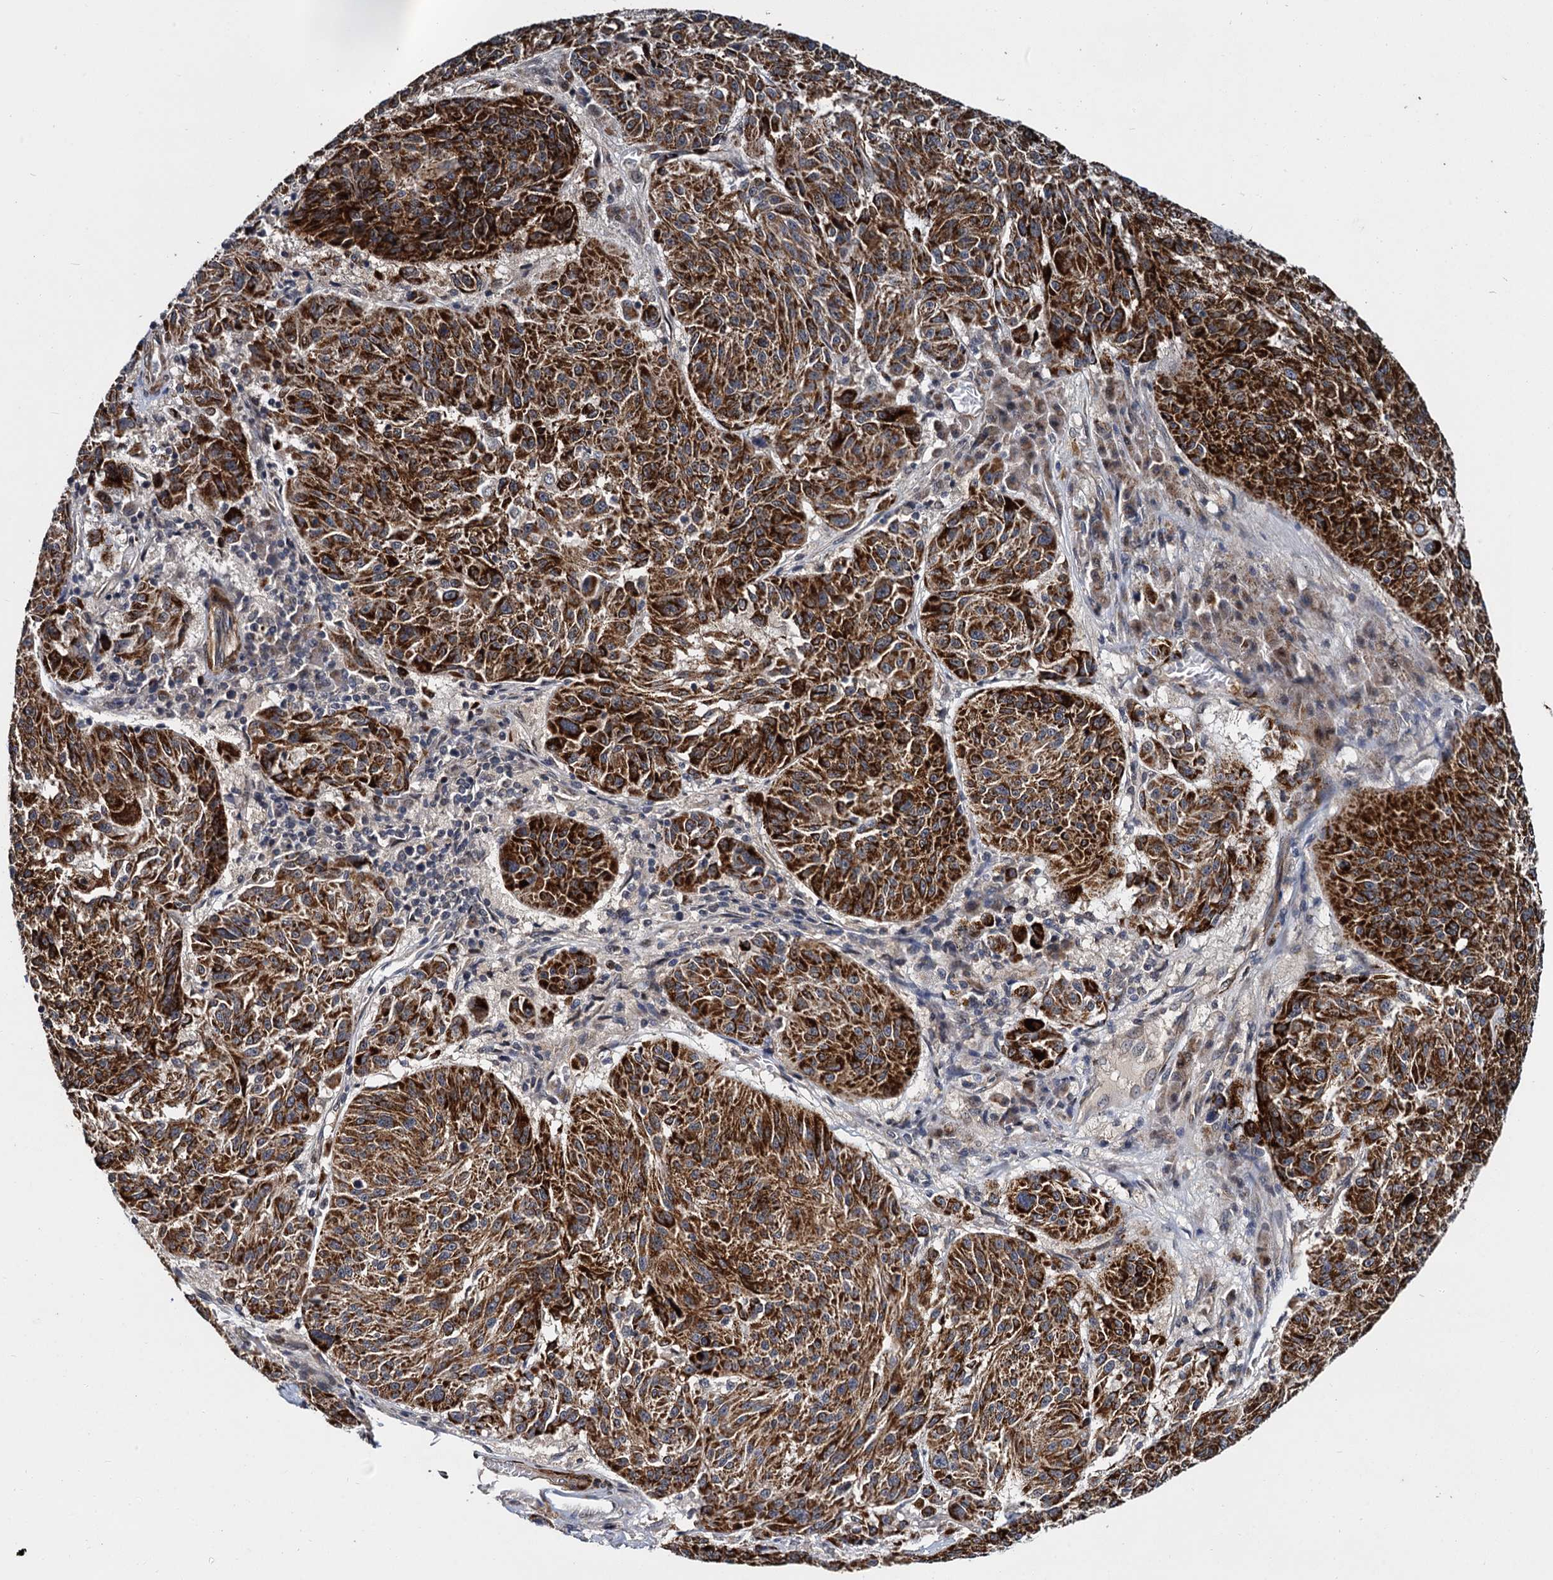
{"staining": {"intensity": "strong", "quantity": ">75%", "location": "cytoplasmic/membranous"}, "tissue": "melanoma", "cell_type": "Tumor cells", "image_type": "cancer", "snomed": [{"axis": "morphology", "description": "Malignant melanoma, NOS"}, {"axis": "topography", "description": "Skin"}], "caption": "Protein staining reveals strong cytoplasmic/membranous positivity in about >75% of tumor cells in melanoma. Nuclei are stained in blue.", "gene": "ARHGAP42", "patient": {"sex": "male", "age": 53}}